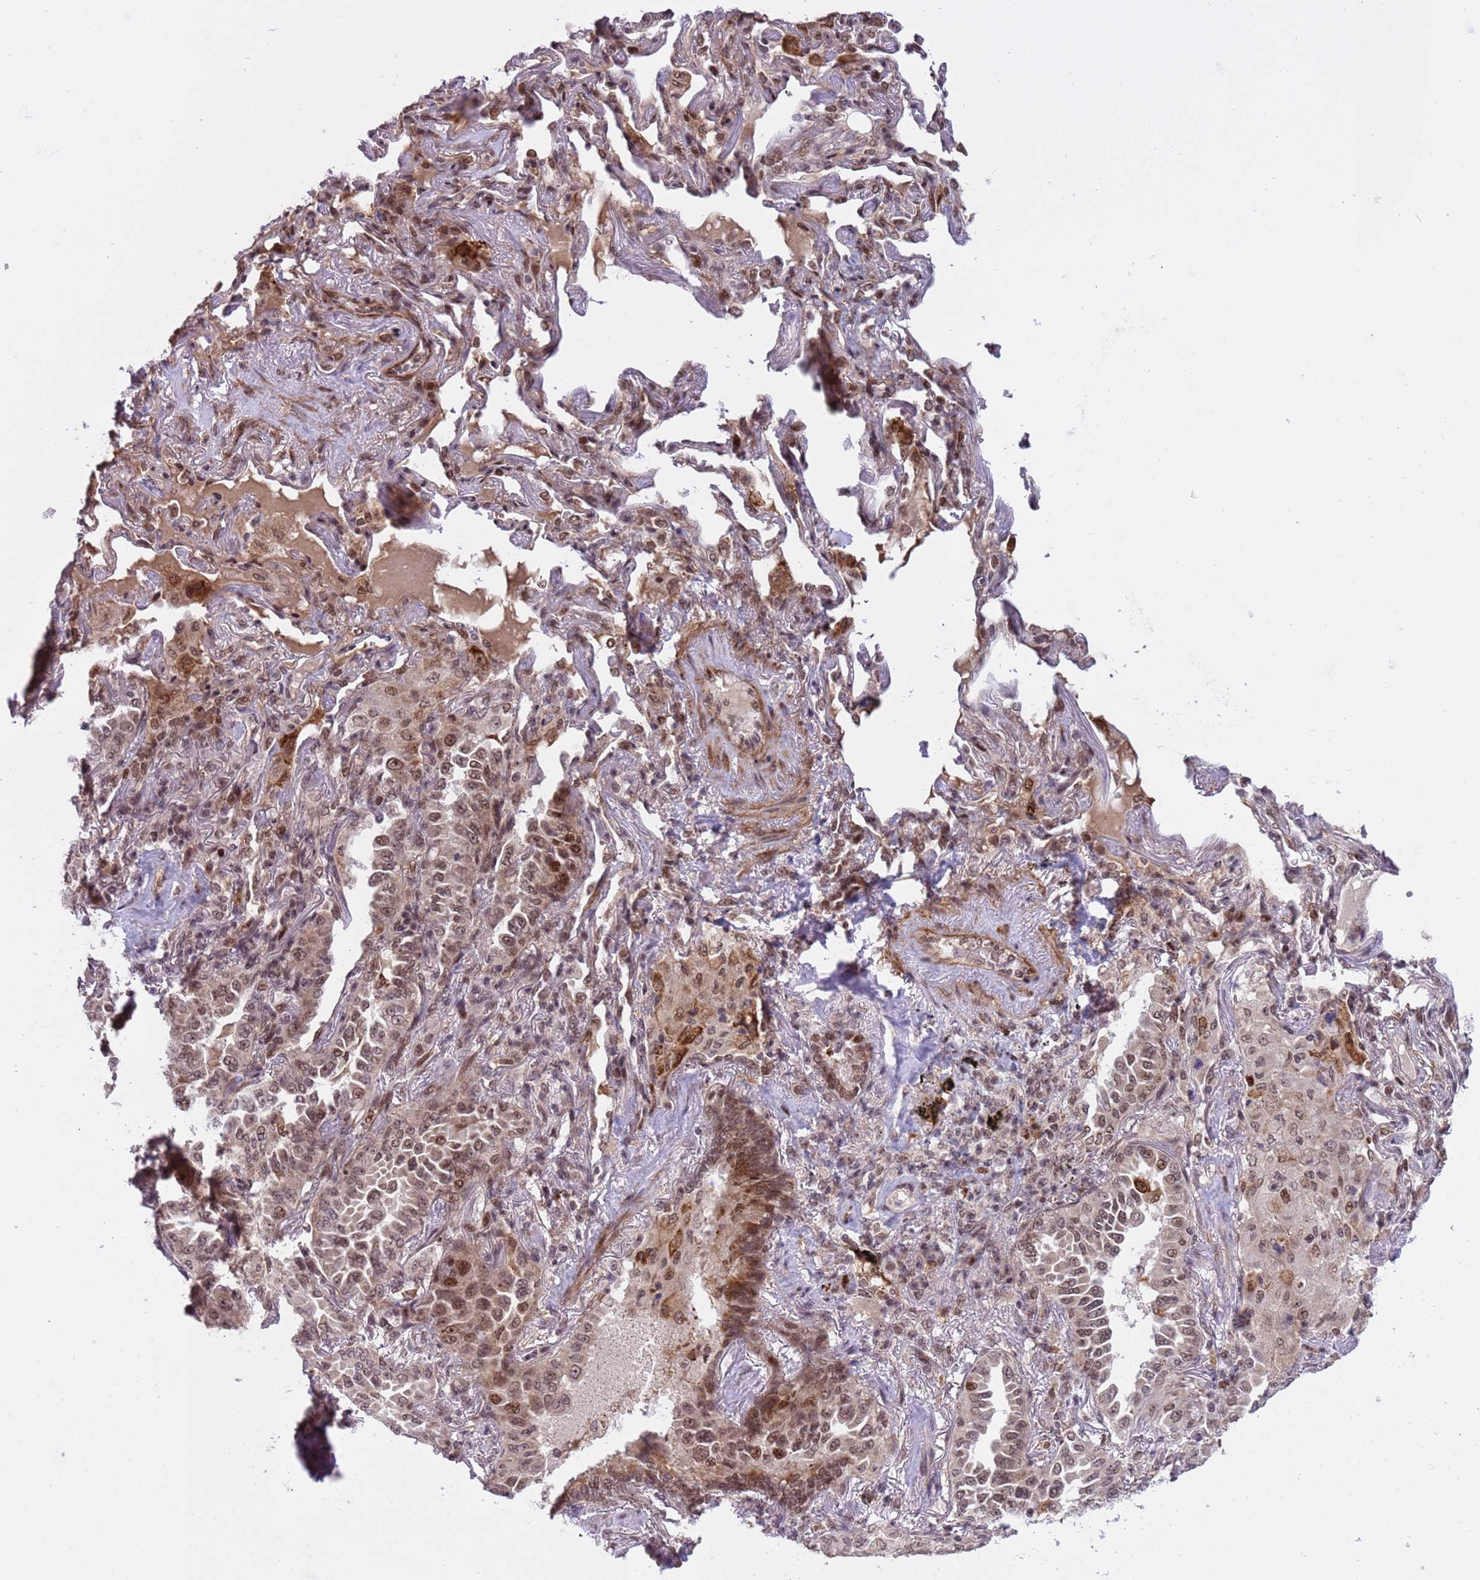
{"staining": {"intensity": "moderate", "quantity": ">75%", "location": "nuclear"}, "tissue": "lung cancer", "cell_type": "Tumor cells", "image_type": "cancer", "snomed": [{"axis": "morphology", "description": "Adenocarcinoma, NOS"}, {"axis": "topography", "description": "Lung"}], "caption": "Adenocarcinoma (lung) stained with DAB (3,3'-diaminobenzidine) immunohistochemistry (IHC) exhibits medium levels of moderate nuclear expression in approximately >75% of tumor cells. (DAB (3,3'-diaminobenzidine) IHC, brown staining for protein, blue staining for nuclei).", "gene": "PPM1H", "patient": {"sex": "female", "age": 69}}